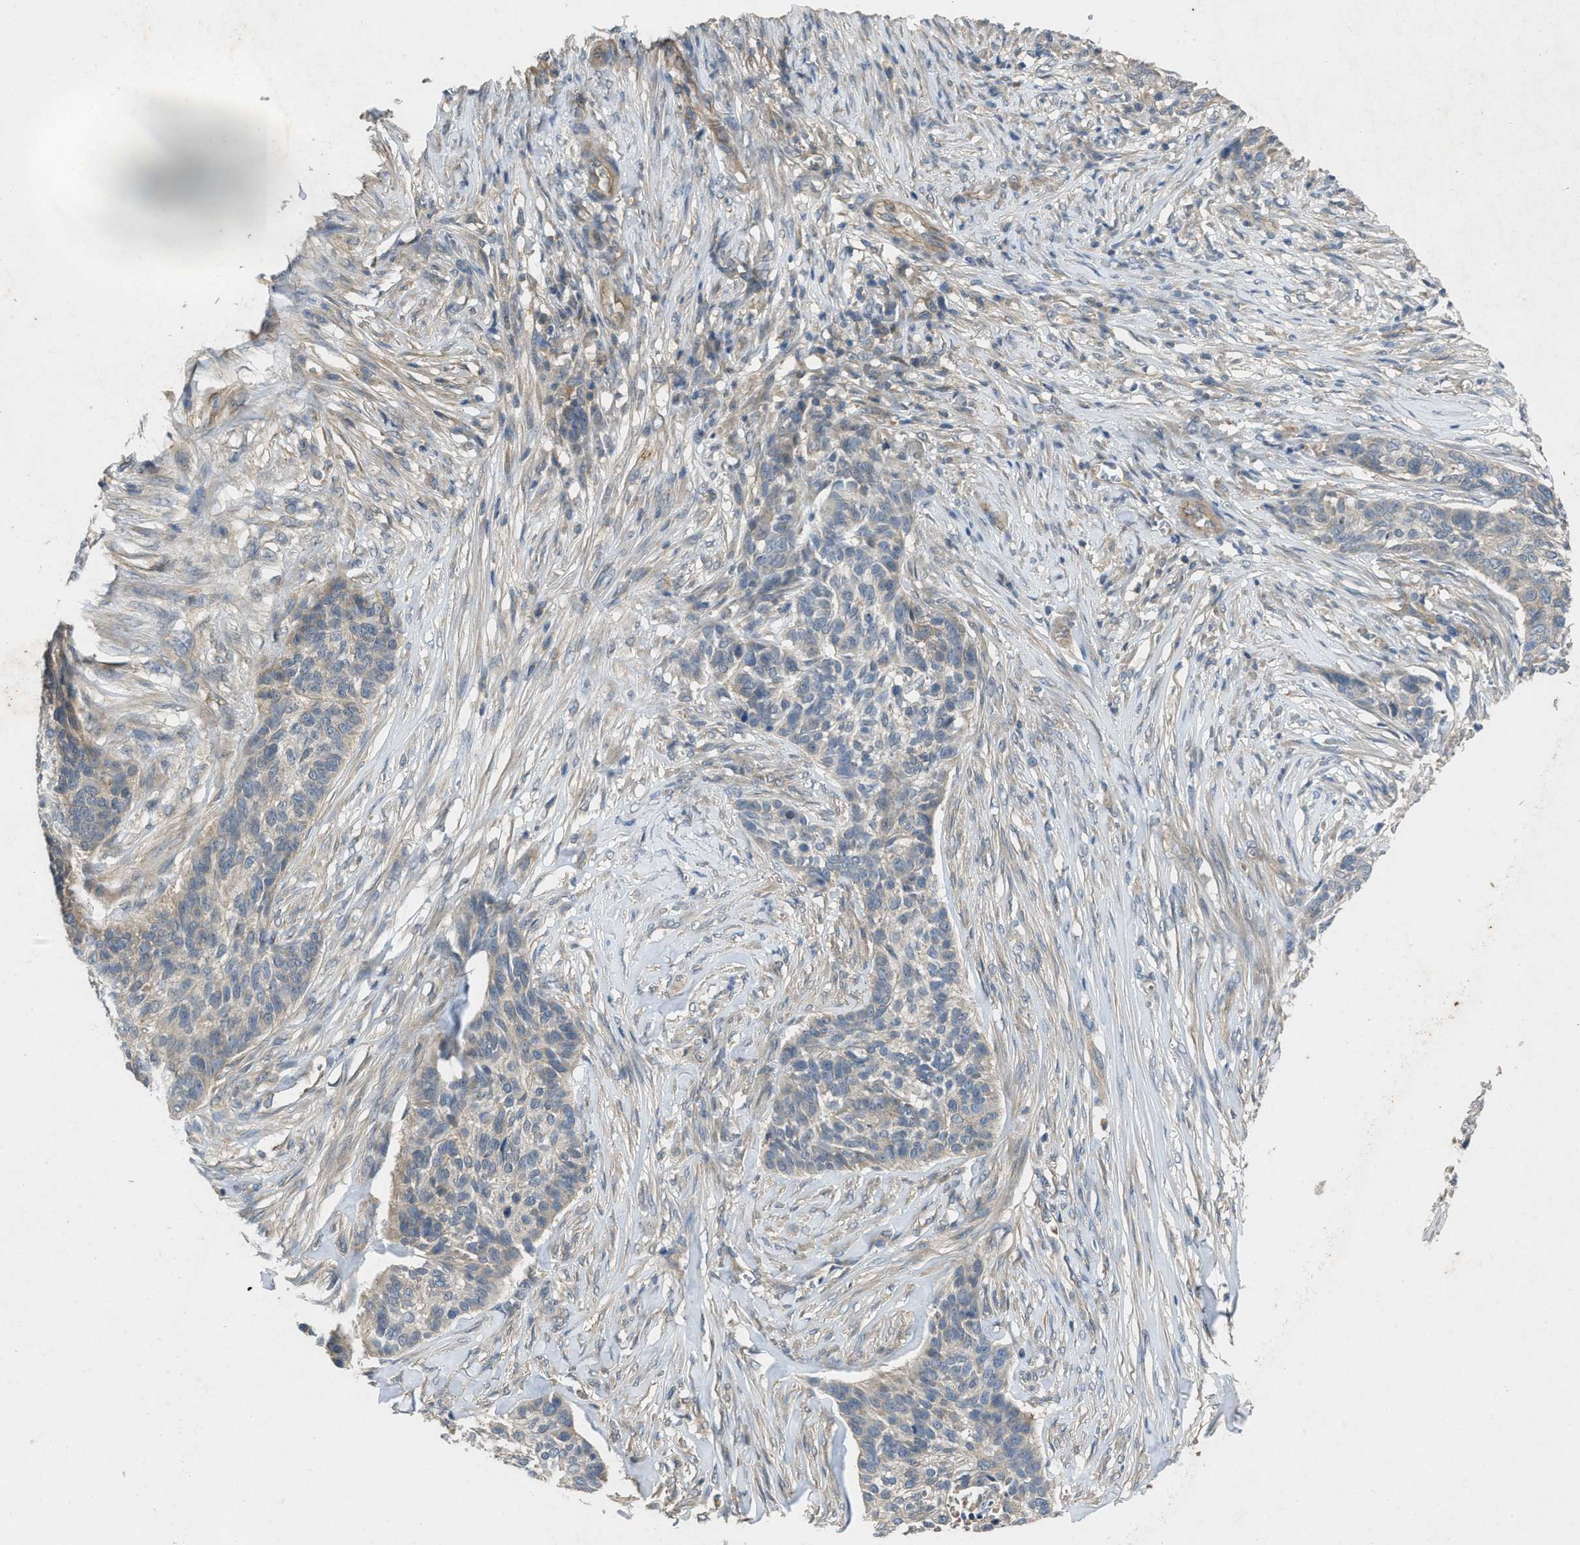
{"staining": {"intensity": "negative", "quantity": "none", "location": "none"}, "tissue": "skin cancer", "cell_type": "Tumor cells", "image_type": "cancer", "snomed": [{"axis": "morphology", "description": "Basal cell carcinoma"}, {"axis": "topography", "description": "Skin"}], "caption": "High power microscopy histopathology image of an immunohistochemistry (IHC) photomicrograph of skin cancer, revealing no significant expression in tumor cells. (Immunohistochemistry, brightfield microscopy, high magnification).", "gene": "PPP3CA", "patient": {"sex": "male", "age": 85}}